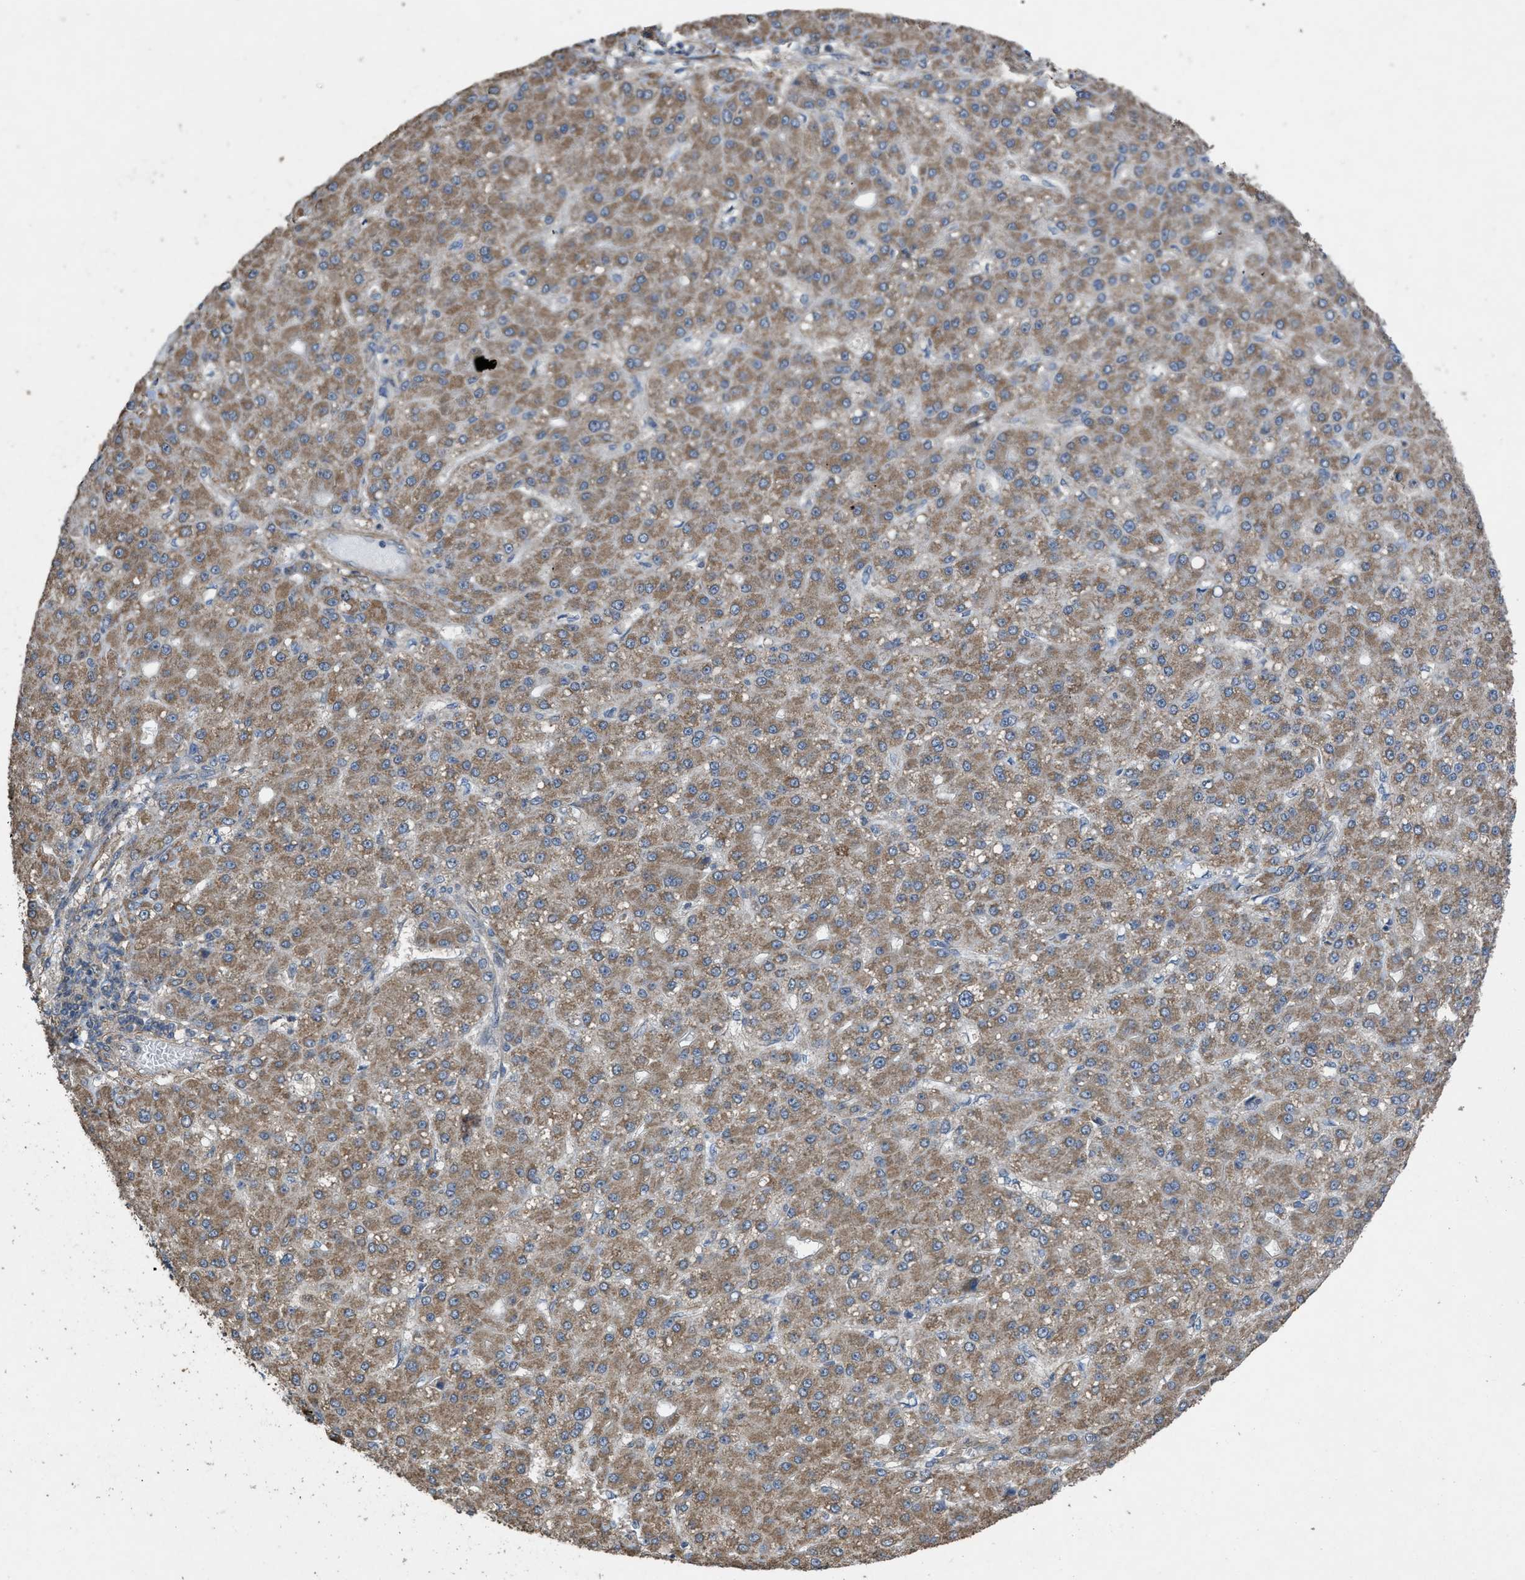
{"staining": {"intensity": "moderate", "quantity": ">75%", "location": "cytoplasmic/membranous"}, "tissue": "liver cancer", "cell_type": "Tumor cells", "image_type": "cancer", "snomed": [{"axis": "morphology", "description": "Carcinoma, Hepatocellular, NOS"}, {"axis": "topography", "description": "Liver"}], "caption": "Approximately >75% of tumor cells in human liver cancer (hepatocellular carcinoma) reveal moderate cytoplasmic/membranous protein expression as visualized by brown immunohistochemical staining.", "gene": "ARL6", "patient": {"sex": "male", "age": 67}}